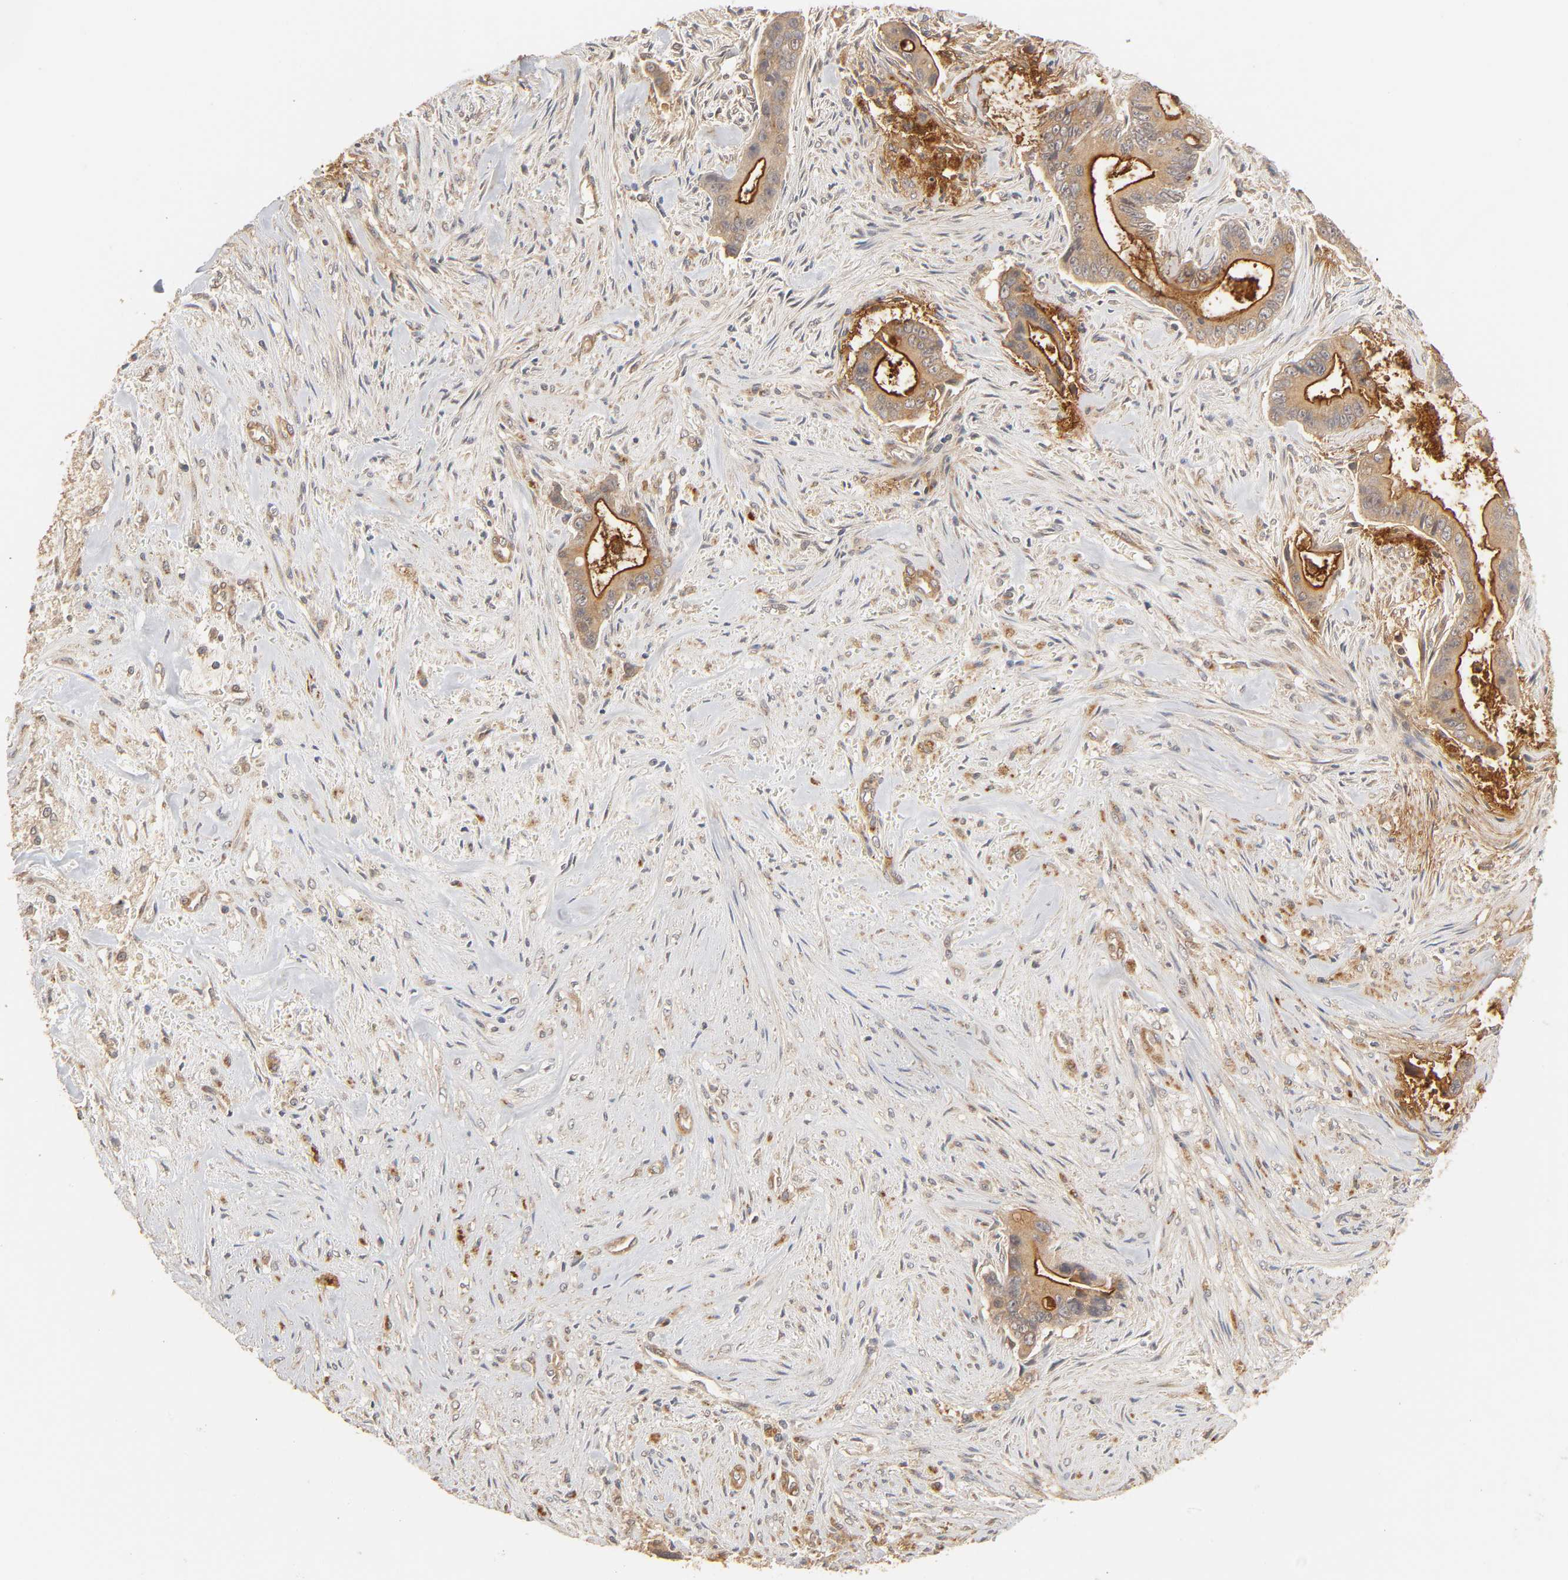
{"staining": {"intensity": "strong", "quantity": ">75%", "location": "cytoplasmic/membranous"}, "tissue": "liver cancer", "cell_type": "Tumor cells", "image_type": "cancer", "snomed": [{"axis": "morphology", "description": "Cholangiocarcinoma"}, {"axis": "topography", "description": "Liver"}], "caption": "Strong cytoplasmic/membranous staining is identified in about >75% of tumor cells in liver cholangiocarcinoma.", "gene": "EPS8", "patient": {"sex": "female", "age": 55}}